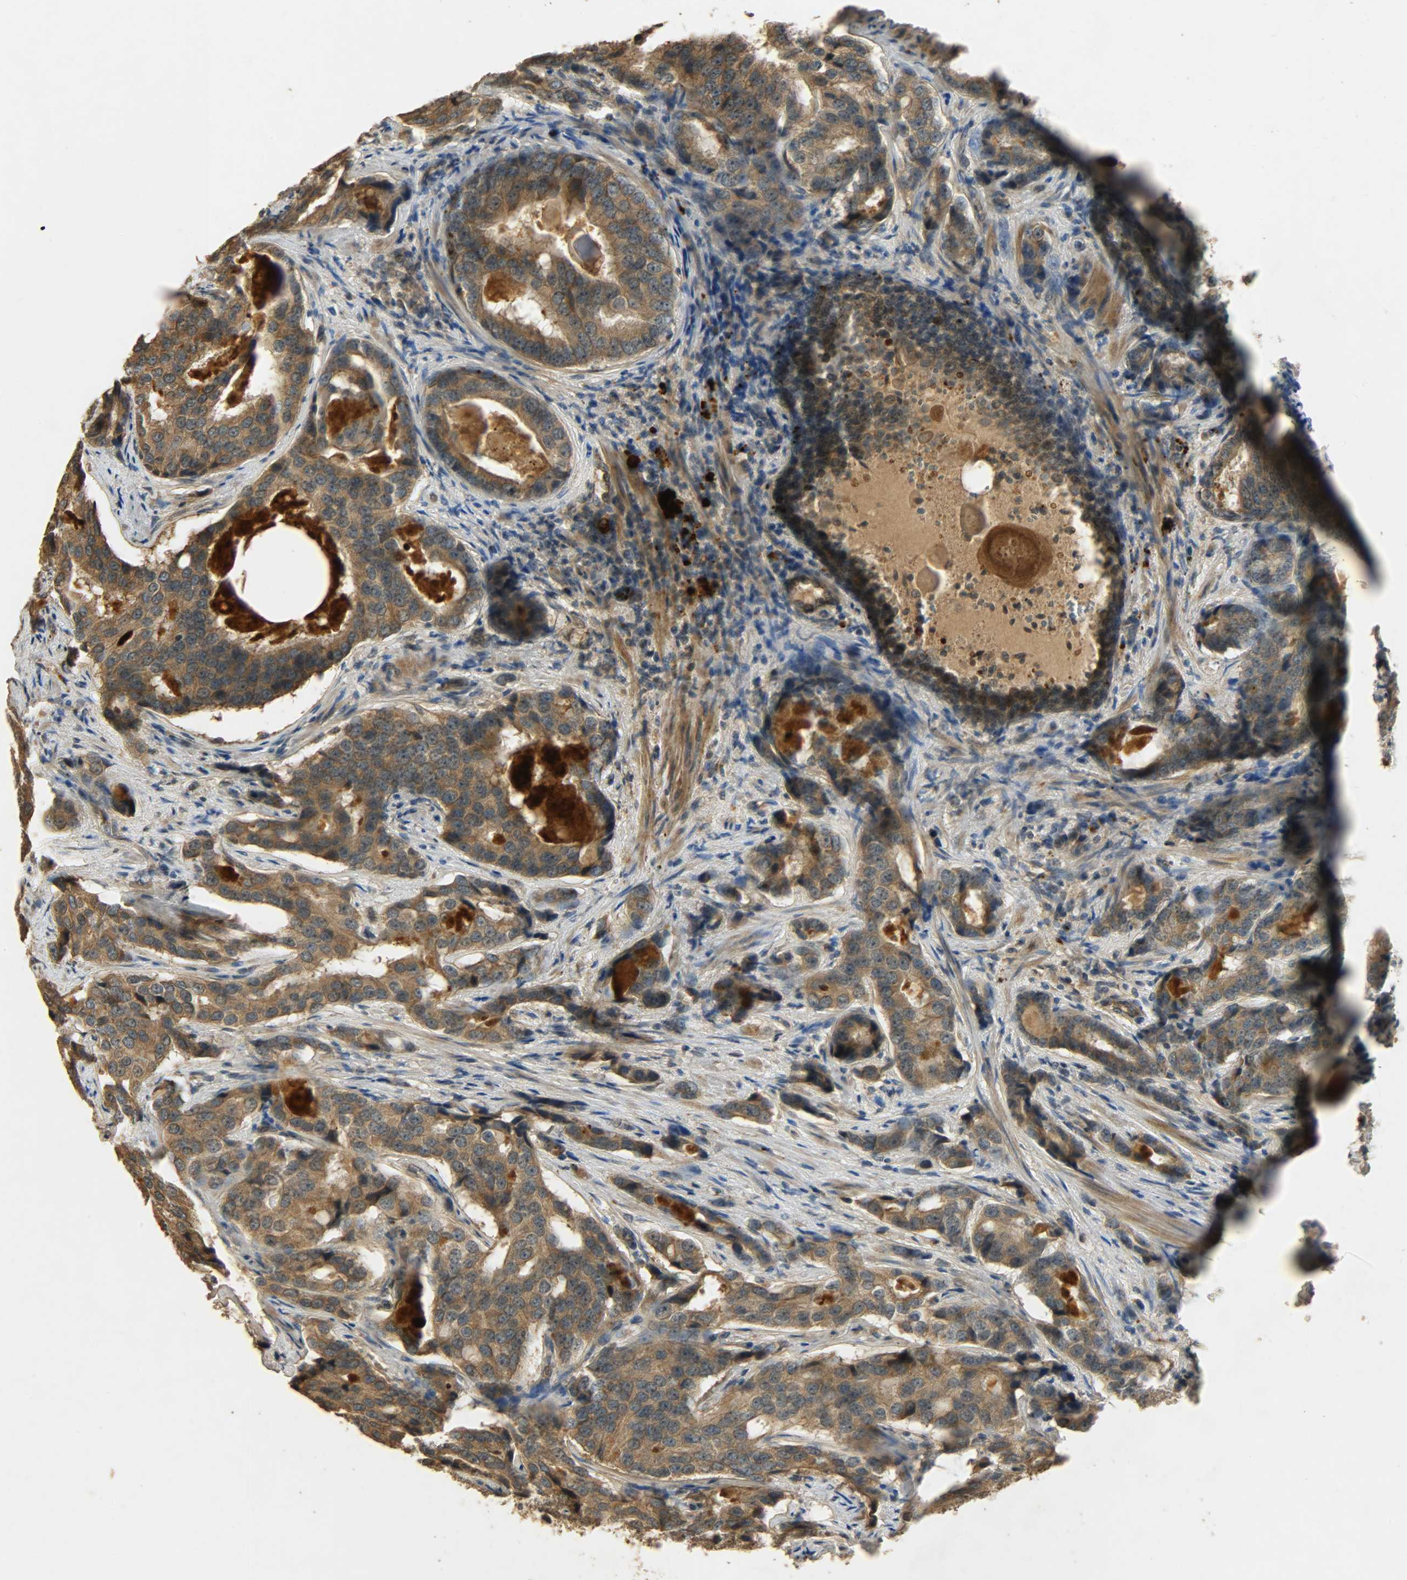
{"staining": {"intensity": "moderate", "quantity": ">75%", "location": "cytoplasmic/membranous"}, "tissue": "prostate cancer", "cell_type": "Tumor cells", "image_type": "cancer", "snomed": [{"axis": "morphology", "description": "Adenocarcinoma, High grade"}, {"axis": "topography", "description": "Prostate"}], "caption": "Prostate cancer (high-grade adenocarcinoma) was stained to show a protein in brown. There is medium levels of moderate cytoplasmic/membranous expression in about >75% of tumor cells.", "gene": "ATP2B1", "patient": {"sex": "male", "age": 58}}